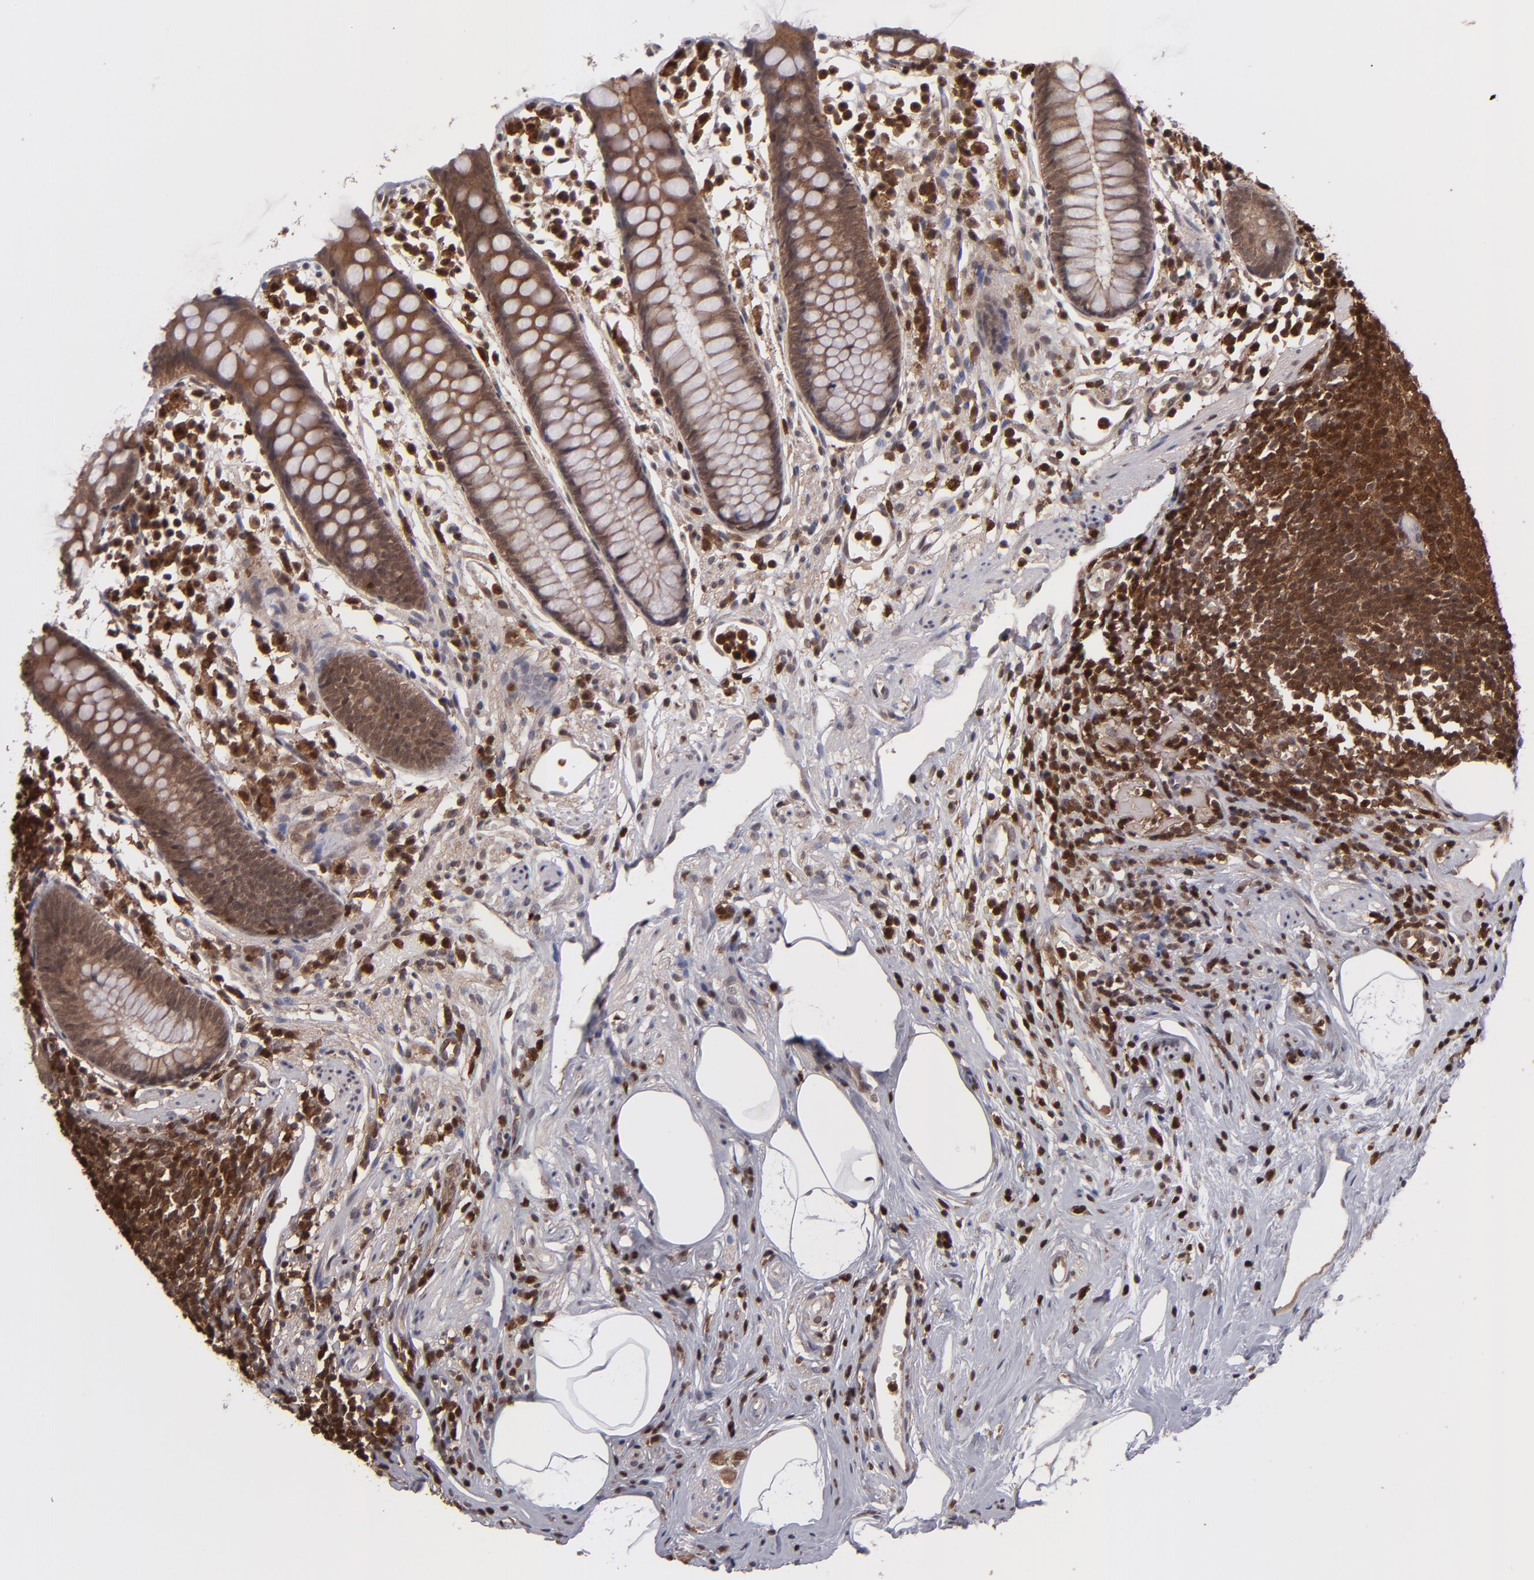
{"staining": {"intensity": "weak", "quantity": ">75%", "location": "cytoplasmic/membranous,nuclear"}, "tissue": "appendix", "cell_type": "Glandular cells", "image_type": "normal", "snomed": [{"axis": "morphology", "description": "Normal tissue, NOS"}, {"axis": "topography", "description": "Appendix"}], "caption": "A brown stain shows weak cytoplasmic/membranous,nuclear expression of a protein in glandular cells of normal human appendix. Immunohistochemistry stains the protein of interest in brown and the nuclei are stained blue.", "gene": "GRB2", "patient": {"sex": "male", "age": 38}}